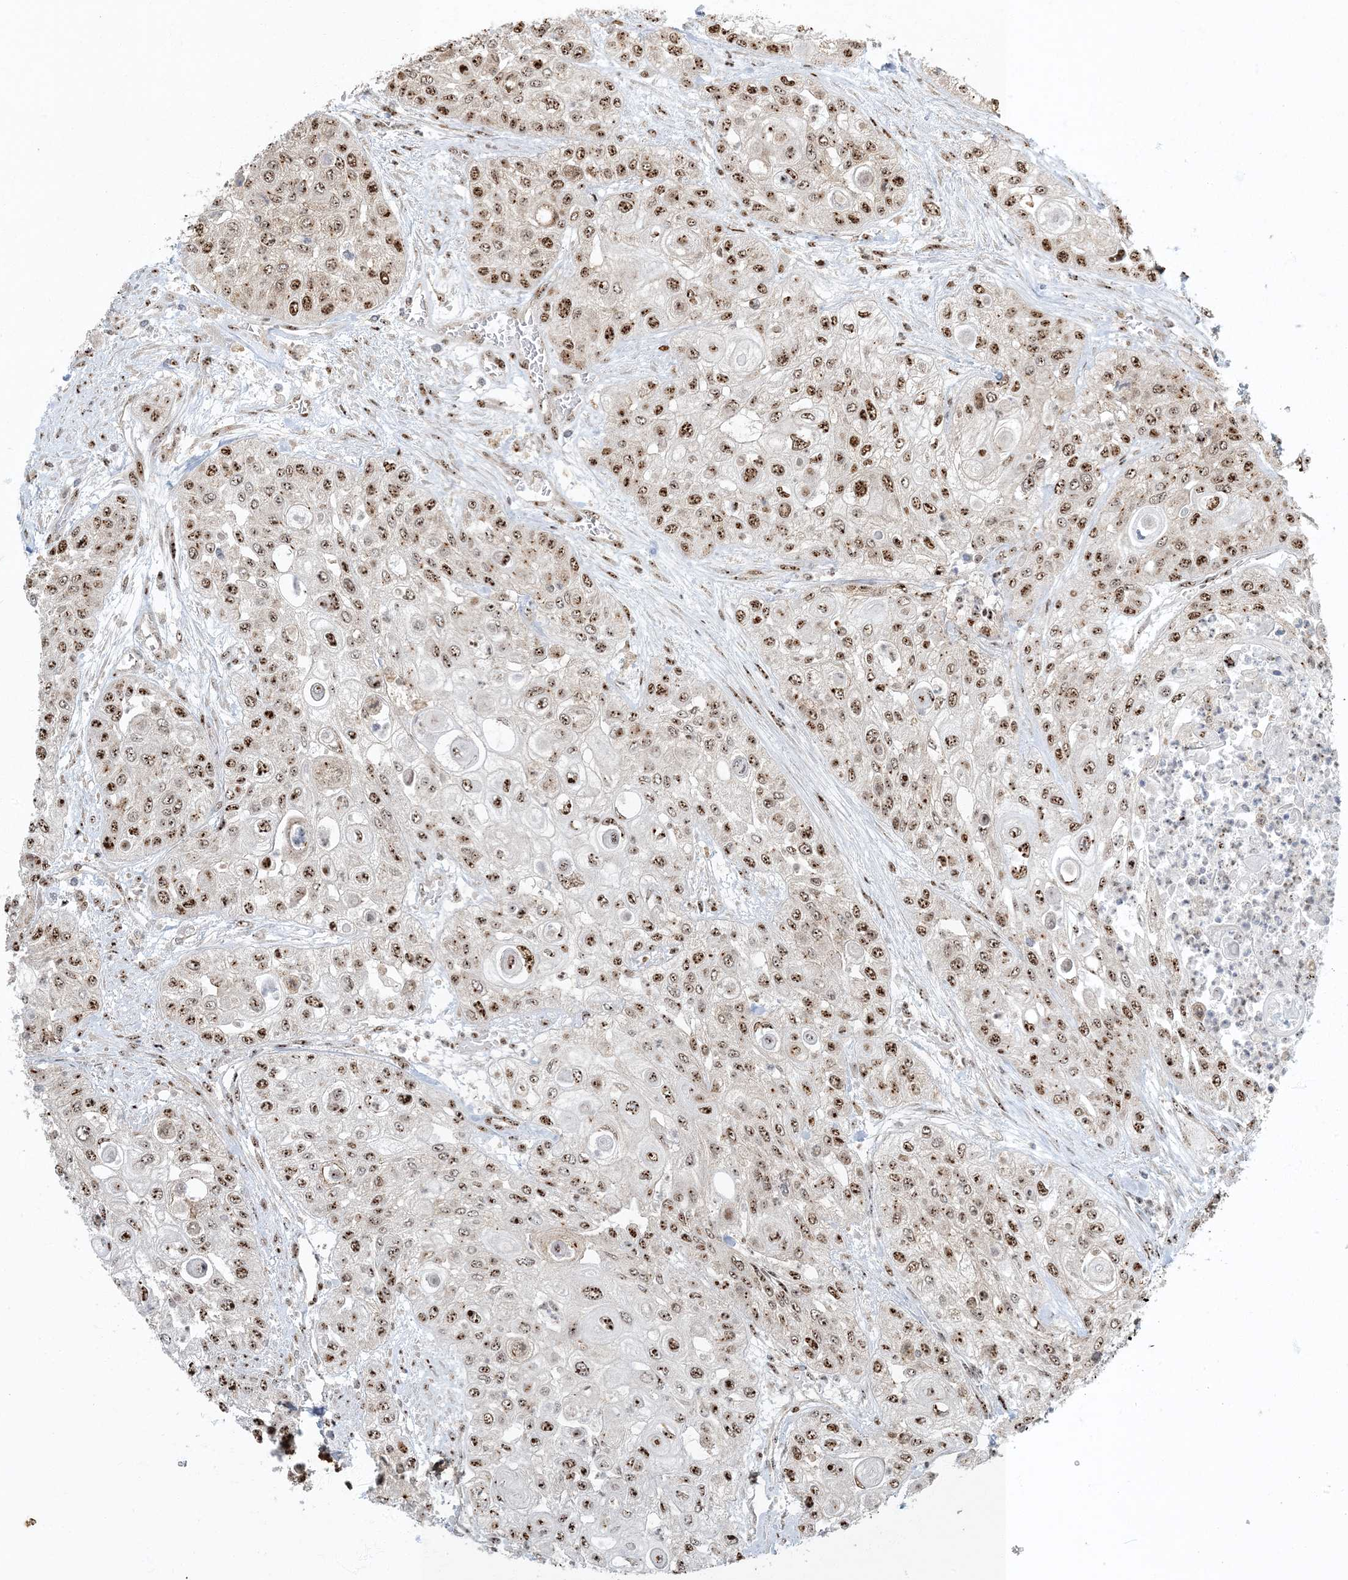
{"staining": {"intensity": "moderate", "quantity": ">75%", "location": "nuclear"}, "tissue": "urothelial cancer", "cell_type": "Tumor cells", "image_type": "cancer", "snomed": [{"axis": "morphology", "description": "Urothelial carcinoma, High grade"}, {"axis": "topography", "description": "Urinary bladder"}], "caption": "Moderate nuclear protein positivity is identified in approximately >75% of tumor cells in high-grade urothelial carcinoma.", "gene": "MBD1", "patient": {"sex": "female", "age": 79}}